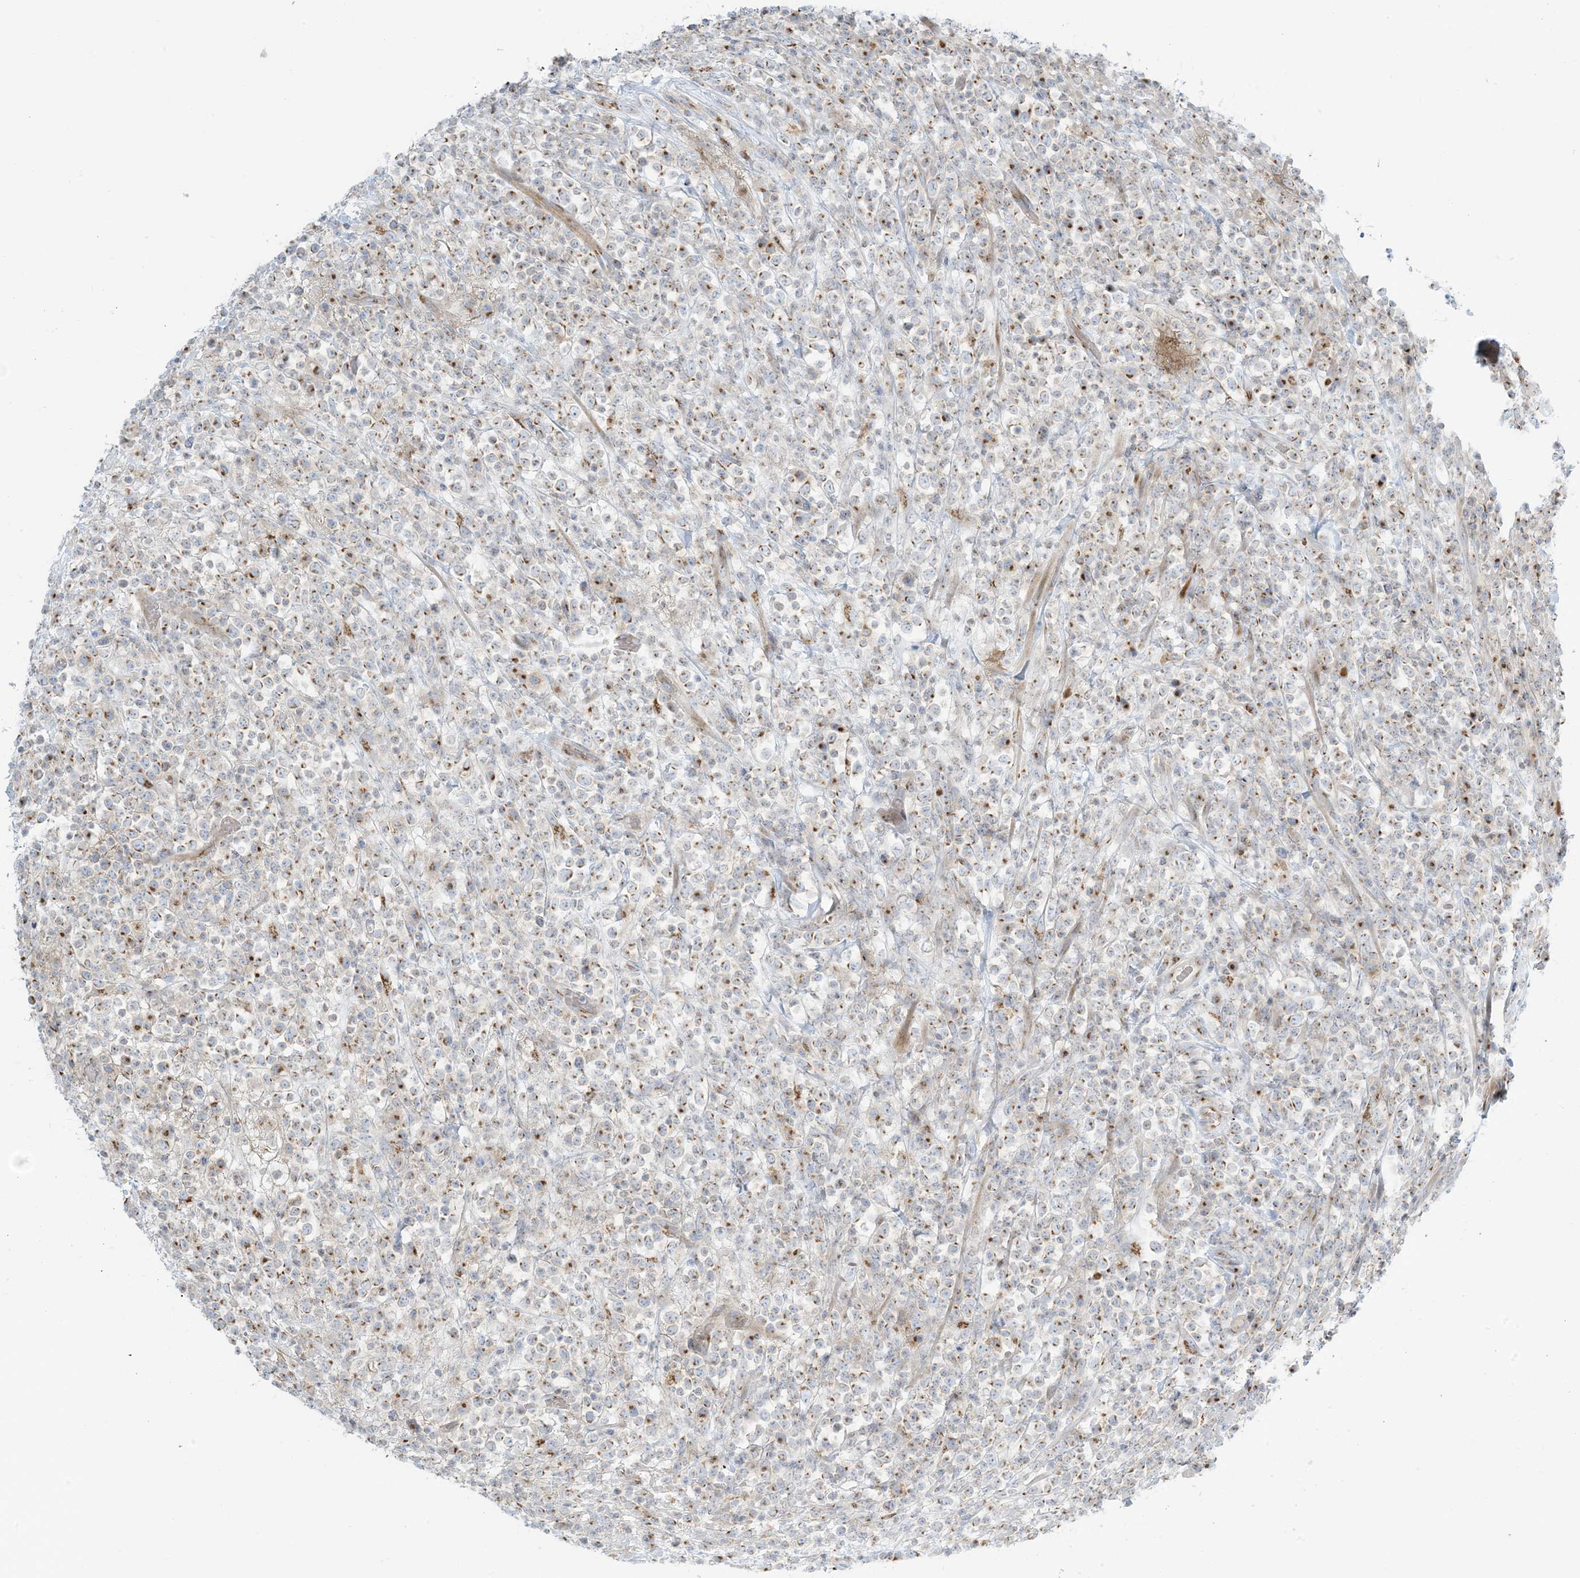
{"staining": {"intensity": "moderate", "quantity": "25%-75%", "location": "cytoplasmic/membranous"}, "tissue": "lymphoma", "cell_type": "Tumor cells", "image_type": "cancer", "snomed": [{"axis": "morphology", "description": "Malignant lymphoma, non-Hodgkin's type, High grade"}, {"axis": "topography", "description": "Colon"}], "caption": "This micrograph shows malignant lymphoma, non-Hodgkin's type (high-grade) stained with IHC to label a protein in brown. The cytoplasmic/membranous of tumor cells show moderate positivity for the protein. Nuclei are counter-stained blue.", "gene": "AFTPH", "patient": {"sex": "female", "age": 53}}